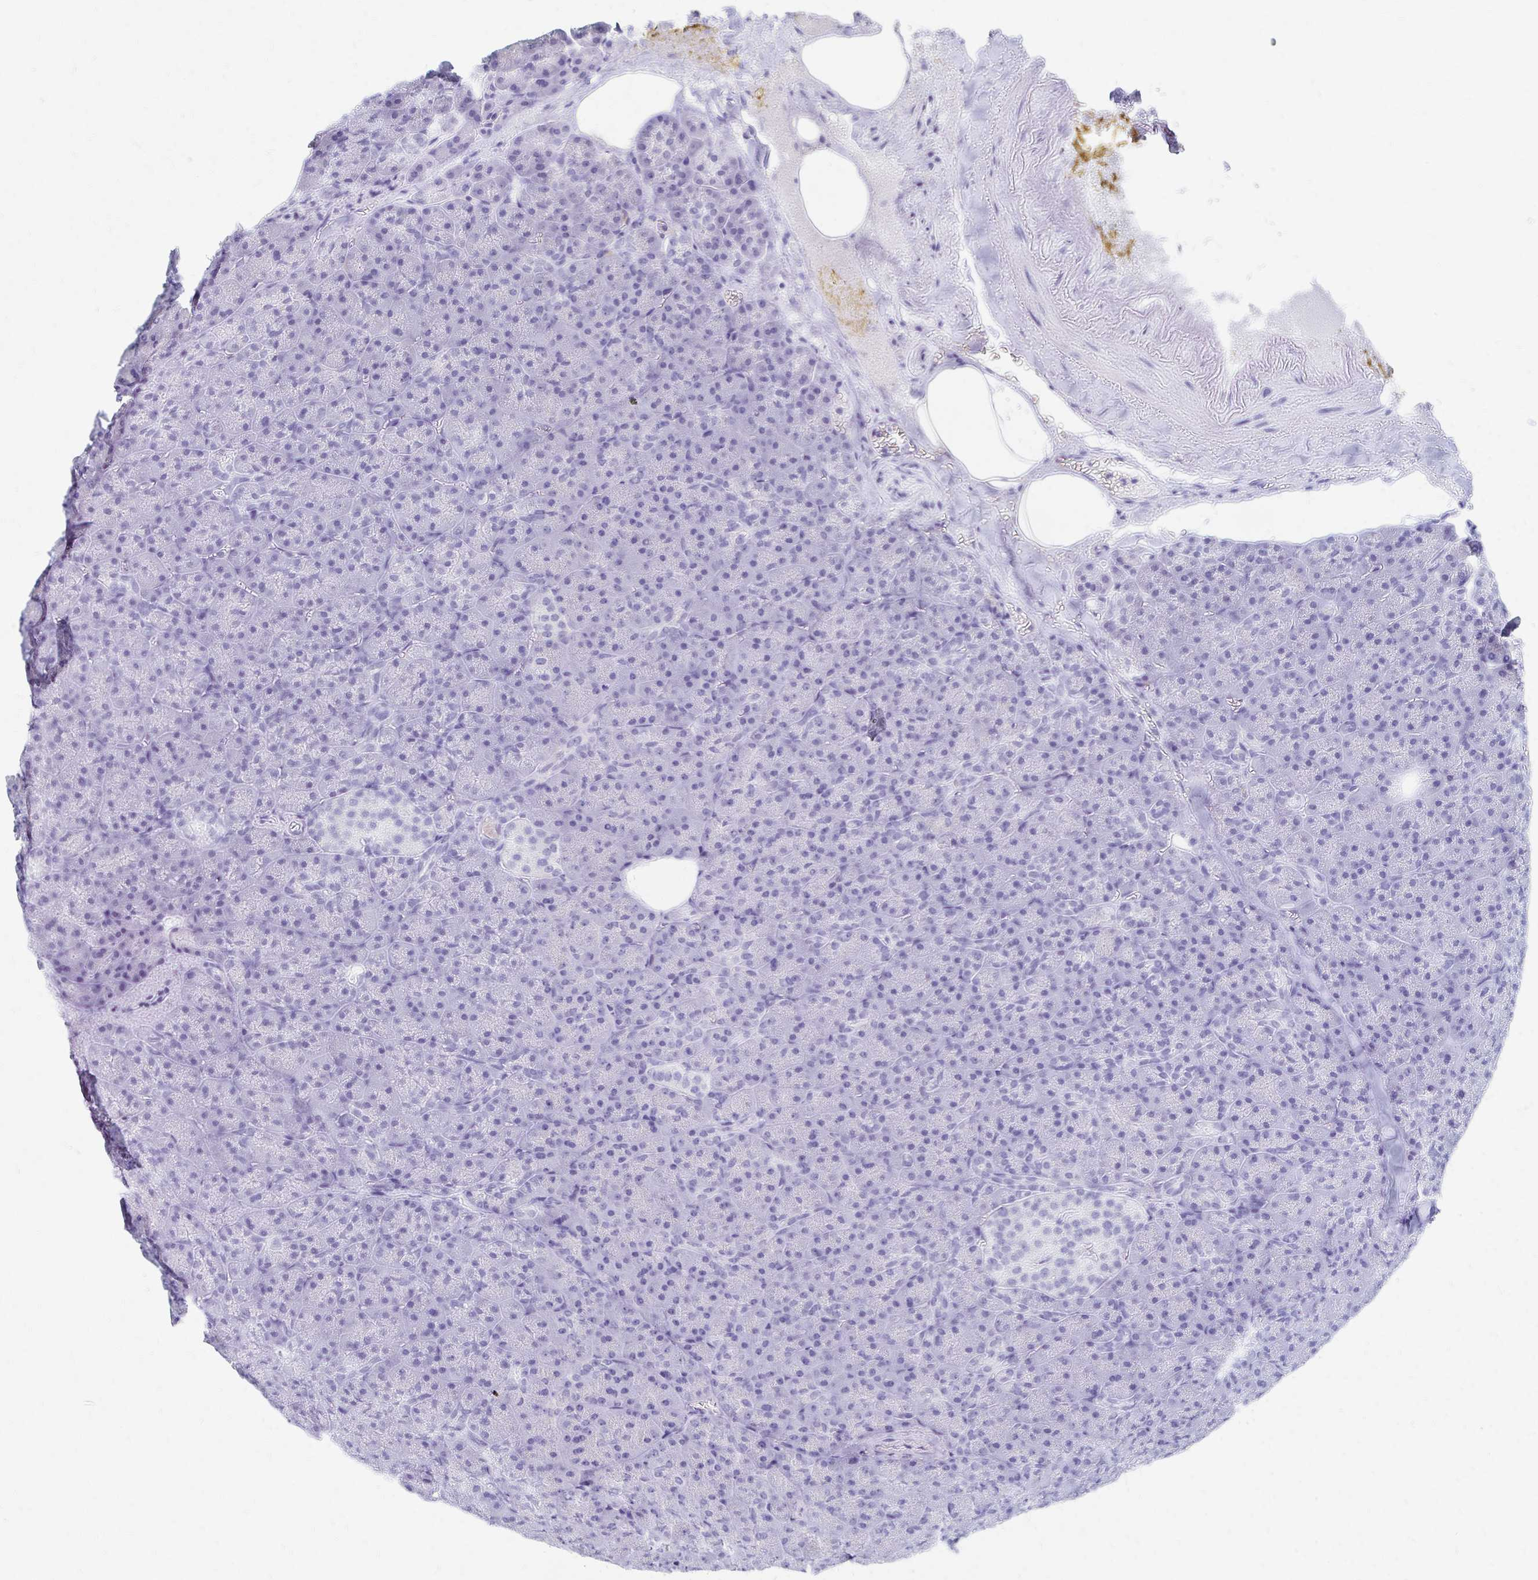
{"staining": {"intensity": "negative", "quantity": "none", "location": "none"}, "tissue": "pancreas", "cell_type": "Exocrine glandular cells", "image_type": "normal", "snomed": [{"axis": "morphology", "description": "Normal tissue, NOS"}, {"axis": "topography", "description": "Pancreas"}], "caption": "Exocrine glandular cells are negative for protein expression in benign human pancreas. The staining is performed using DAB (3,3'-diaminobenzidine) brown chromogen with nuclei counter-stained in using hematoxylin.", "gene": "SYT2", "patient": {"sex": "female", "age": 74}}